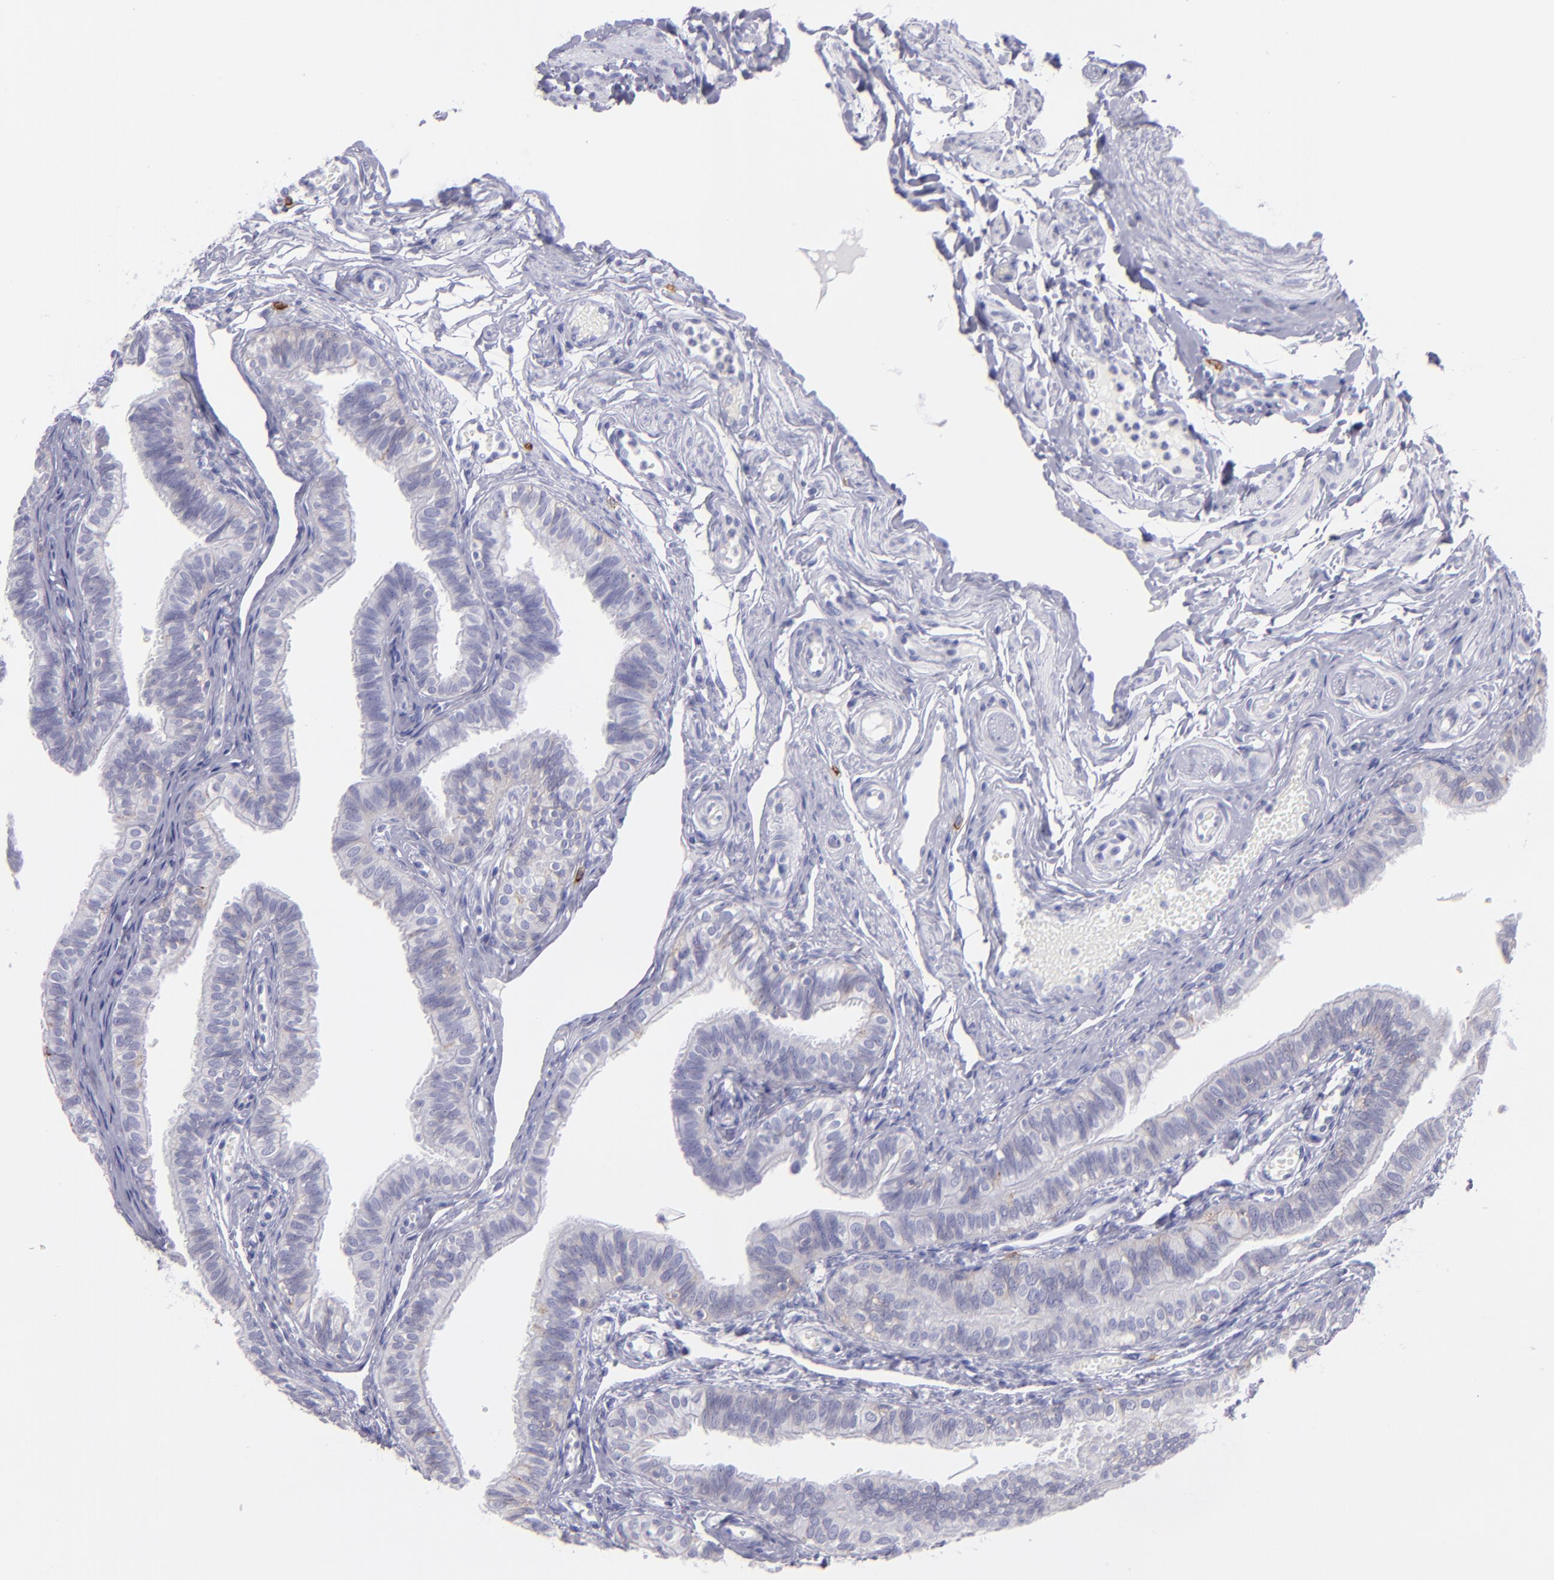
{"staining": {"intensity": "negative", "quantity": "none", "location": "none"}, "tissue": "fallopian tube", "cell_type": "Glandular cells", "image_type": "normal", "snomed": [{"axis": "morphology", "description": "Normal tissue, NOS"}, {"axis": "morphology", "description": "Dermoid, NOS"}, {"axis": "topography", "description": "Fallopian tube"}], "caption": "This is a histopathology image of IHC staining of benign fallopian tube, which shows no staining in glandular cells. (Immunohistochemistry, brightfield microscopy, high magnification).", "gene": "CD82", "patient": {"sex": "female", "age": 33}}